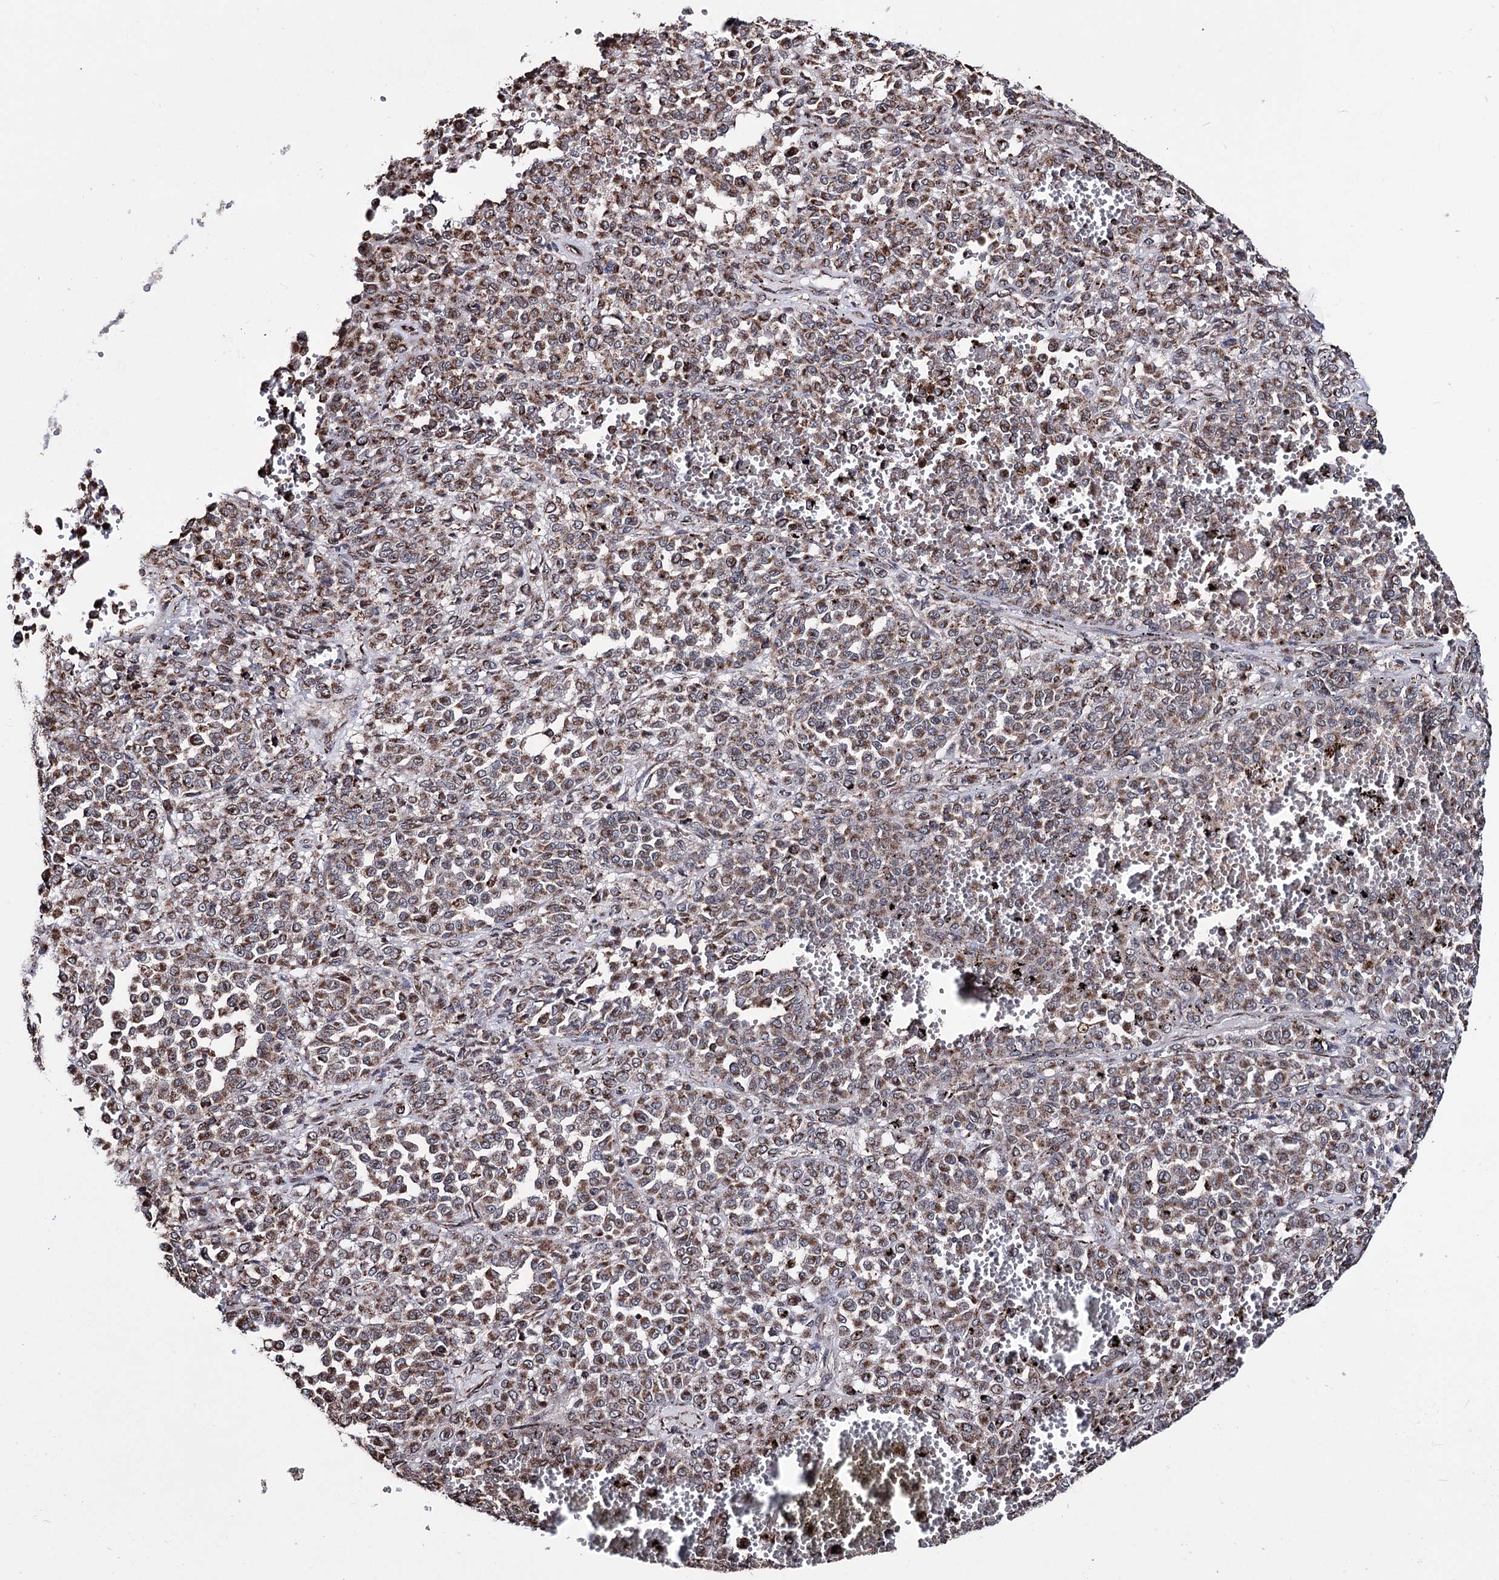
{"staining": {"intensity": "moderate", "quantity": ">75%", "location": "cytoplasmic/membranous"}, "tissue": "melanoma", "cell_type": "Tumor cells", "image_type": "cancer", "snomed": [{"axis": "morphology", "description": "Malignant melanoma, Metastatic site"}, {"axis": "topography", "description": "Pancreas"}], "caption": "A micrograph of melanoma stained for a protein shows moderate cytoplasmic/membranous brown staining in tumor cells.", "gene": "CREB3L4", "patient": {"sex": "female", "age": 30}}